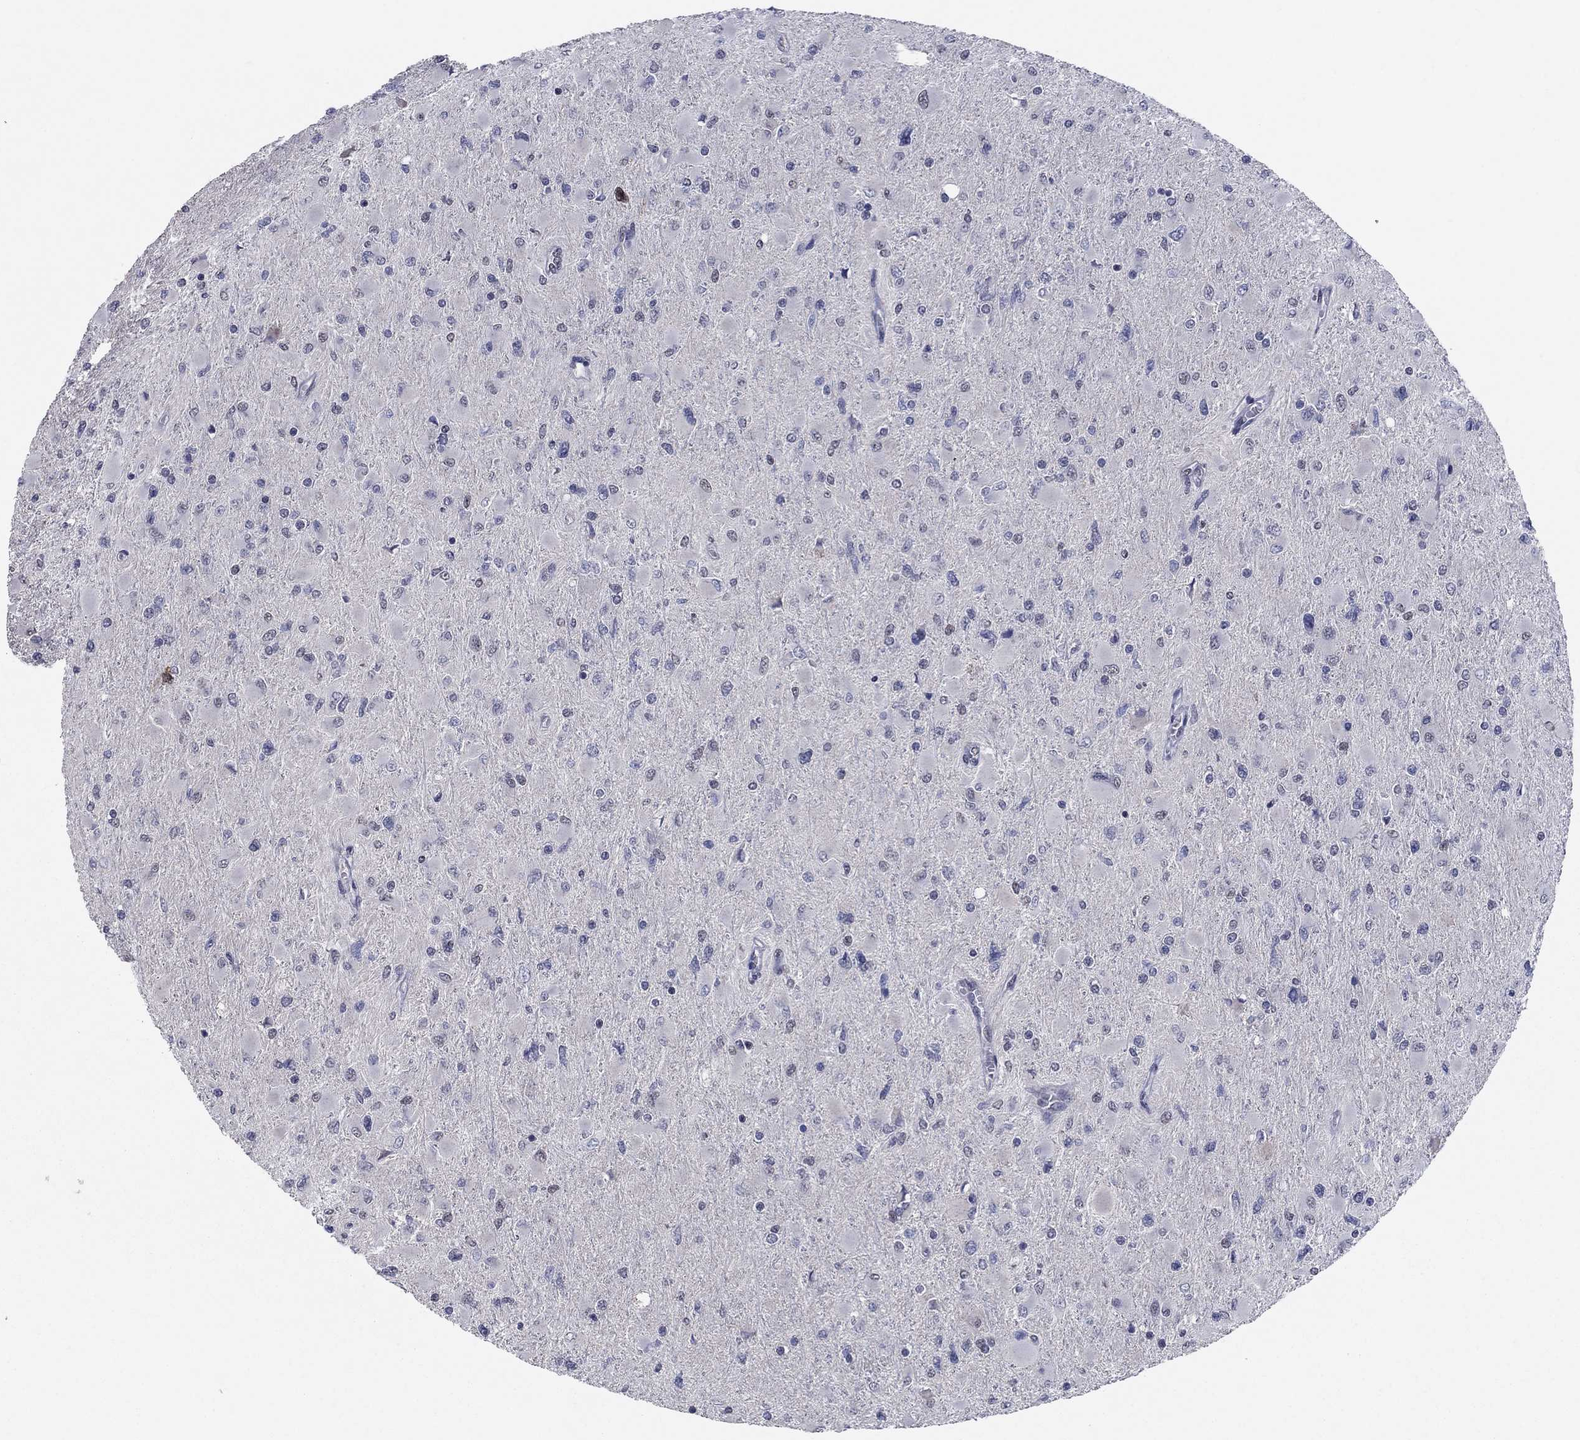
{"staining": {"intensity": "negative", "quantity": "none", "location": "none"}, "tissue": "glioma", "cell_type": "Tumor cells", "image_type": "cancer", "snomed": [{"axis": "morphology", "description": "Glioma, malignant, High grade"}, {"axis": "topography", "description": "Cerebral cortex"}], "caption": "Human high-grade glioma (malignant) stained for a protein using IHC displays no positivity in tumor cells.", "gene": "TYMS", "patient": {"sex": "female", "age": 36}}